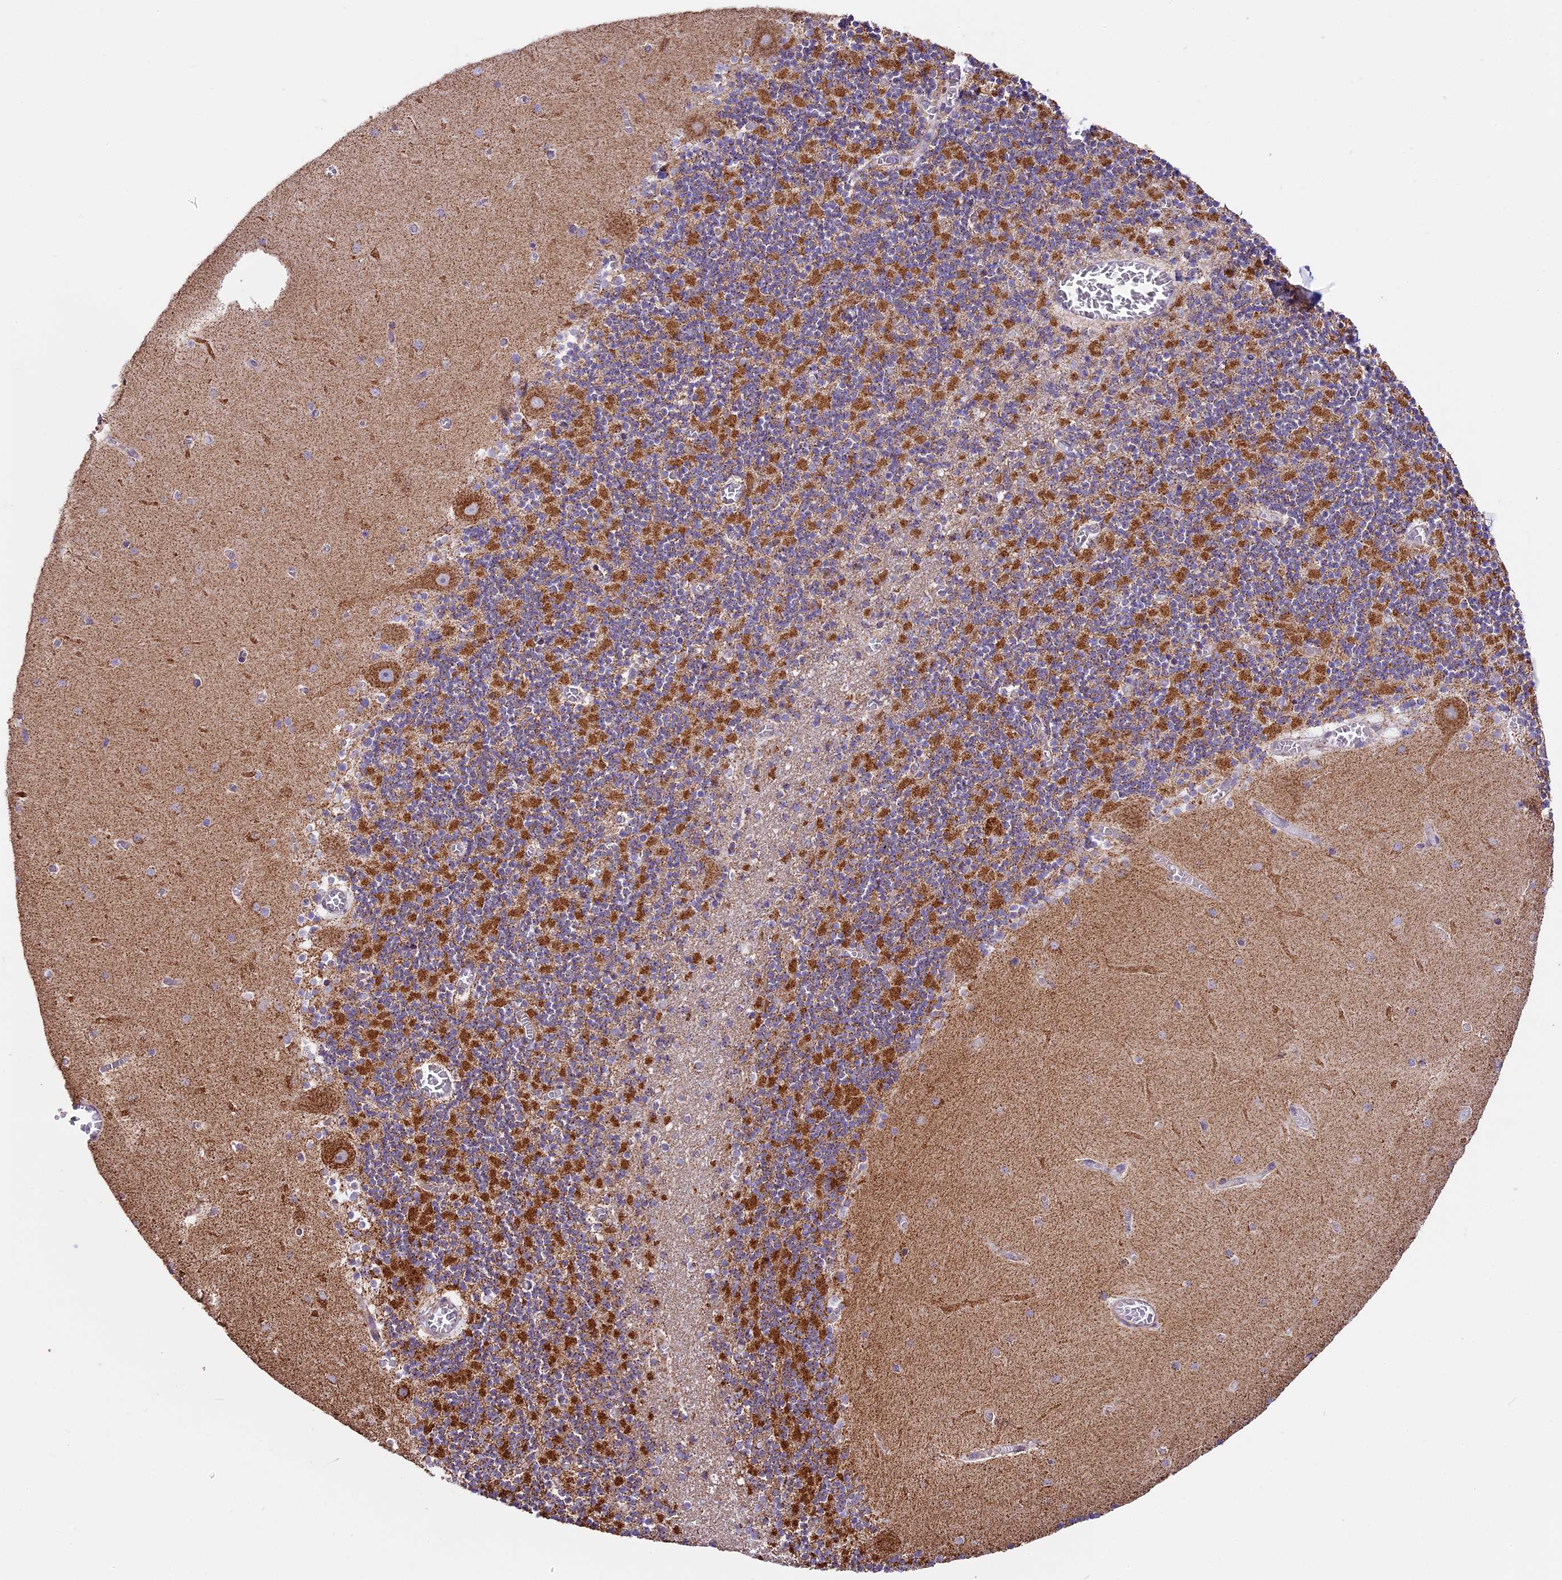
{"staining": {"intensity": "strong", "quantity": ">75%", "location": "cytoplasmic/membranous"}, "tissue": "cerebellum", "cell_type": "Cells in granular layer", "image_type": "normal", "snomed": [{"axis": "morphology", "description": "Normal tissue, NOS"}, {"axis": "topography", "description": "Cerebellum"}], "caption": "Protein expression analysis of unremarkable cerebellum displays strong cytoplasmic/membranous expression in approximately >75% of cells in granular layer.", "gene": "NDUFA8", "patient": {"sex": "female", "age": 28}}